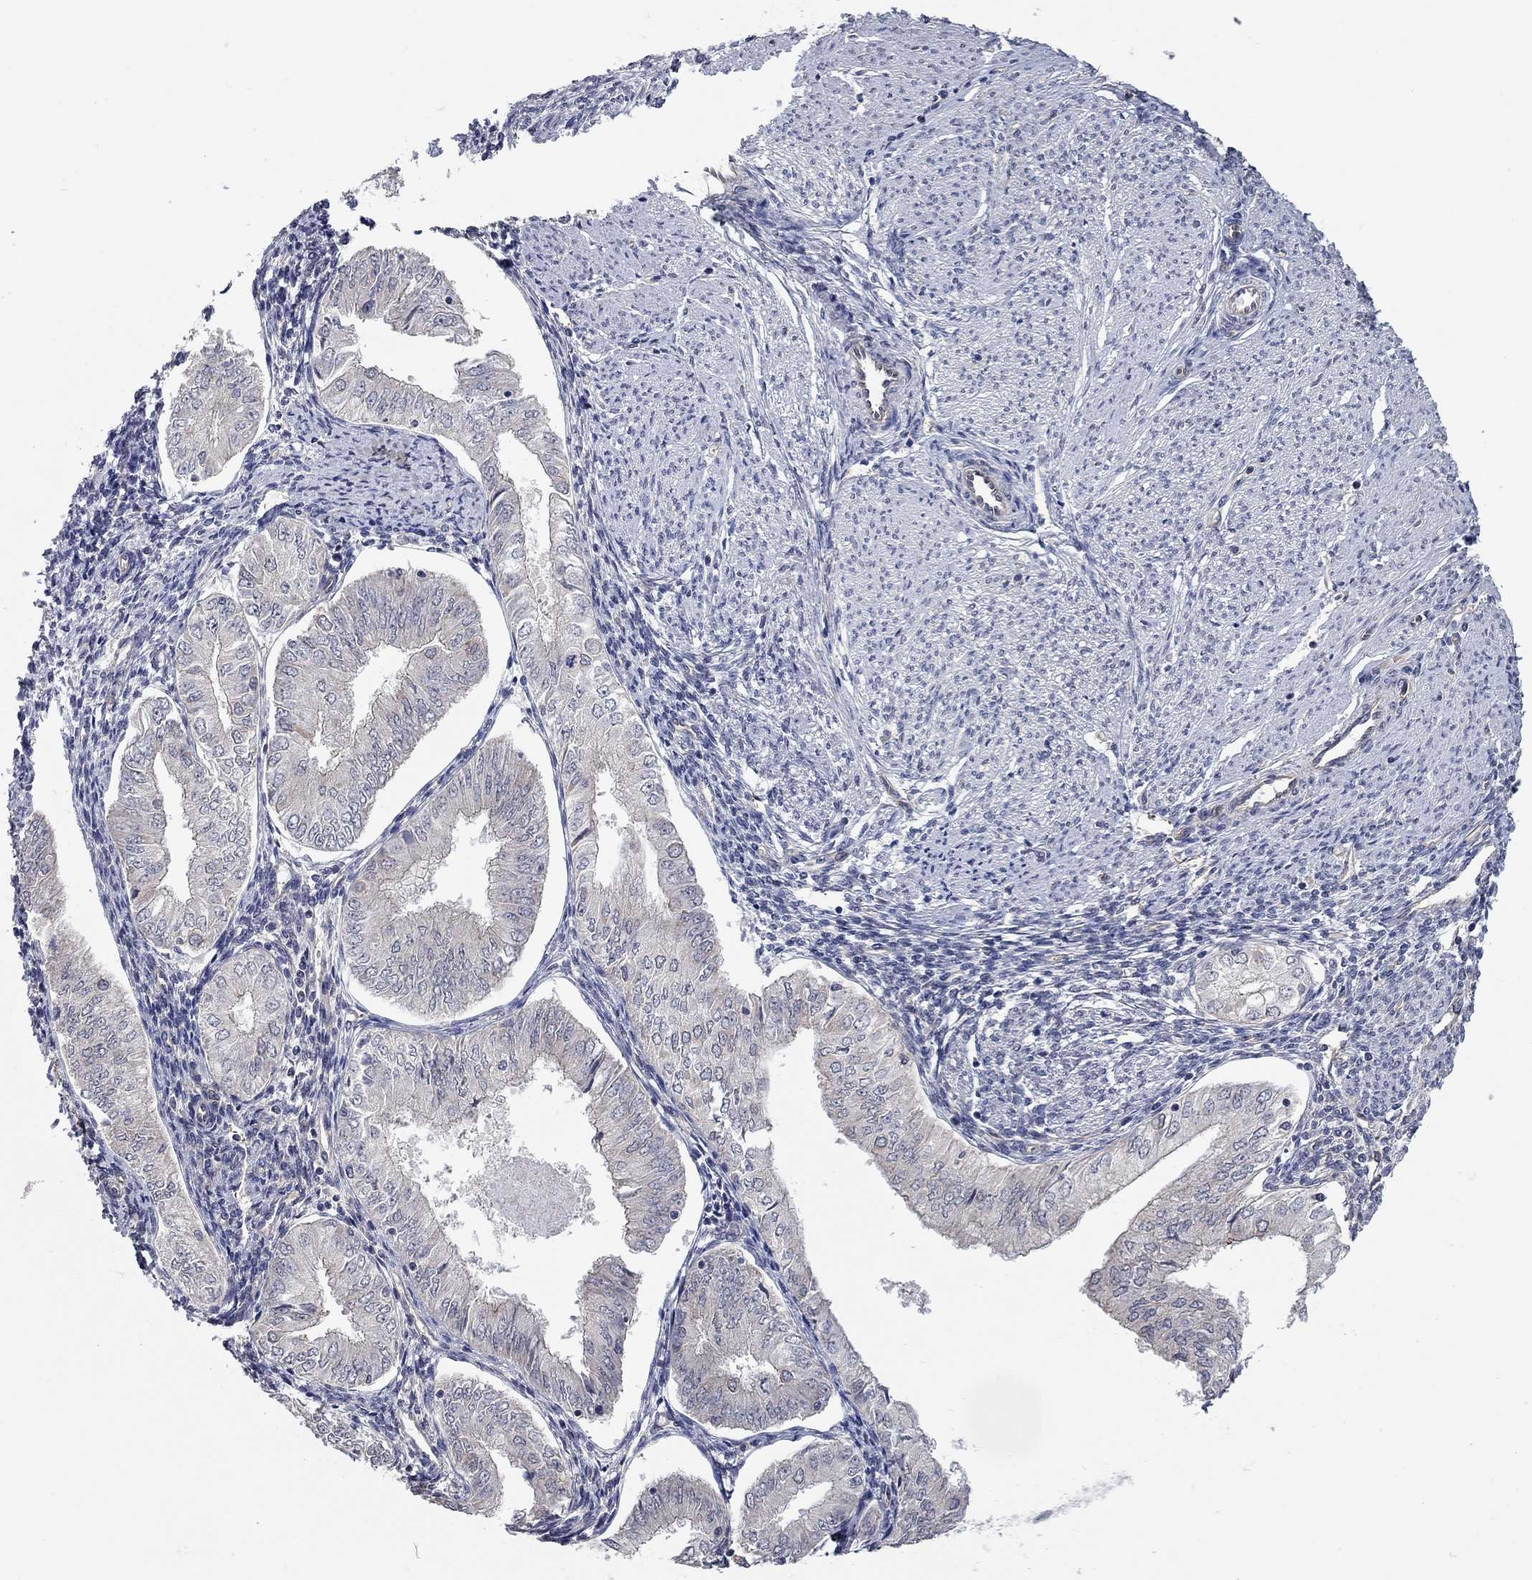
{"staining": {"intensity": "negative", "quantity": "none", "location": "none"}, "tissue": "endometrial cancer", "cell_type": "Tumor cells", "image_type": "cancer", "snomed": [{"axis": "morphology", "description": "Adenocarcinoma, NOS"}, {"axis": "topography", "description": "Endometrium"}], "caption": "An immunohistochemistry (IHC) micrograph of endometrial cancer is shown. There is no staining in tumor cells of endometrial cancer. The staining was performed using DAB (3,3'-diaminobenzidine) to visualize the protein expression in brown, while the nuclei were stained in blue with hematoxylin (Magnification: 20x).", "gene": "WASF3", "patient": {"sex": "female", "age": 53}}